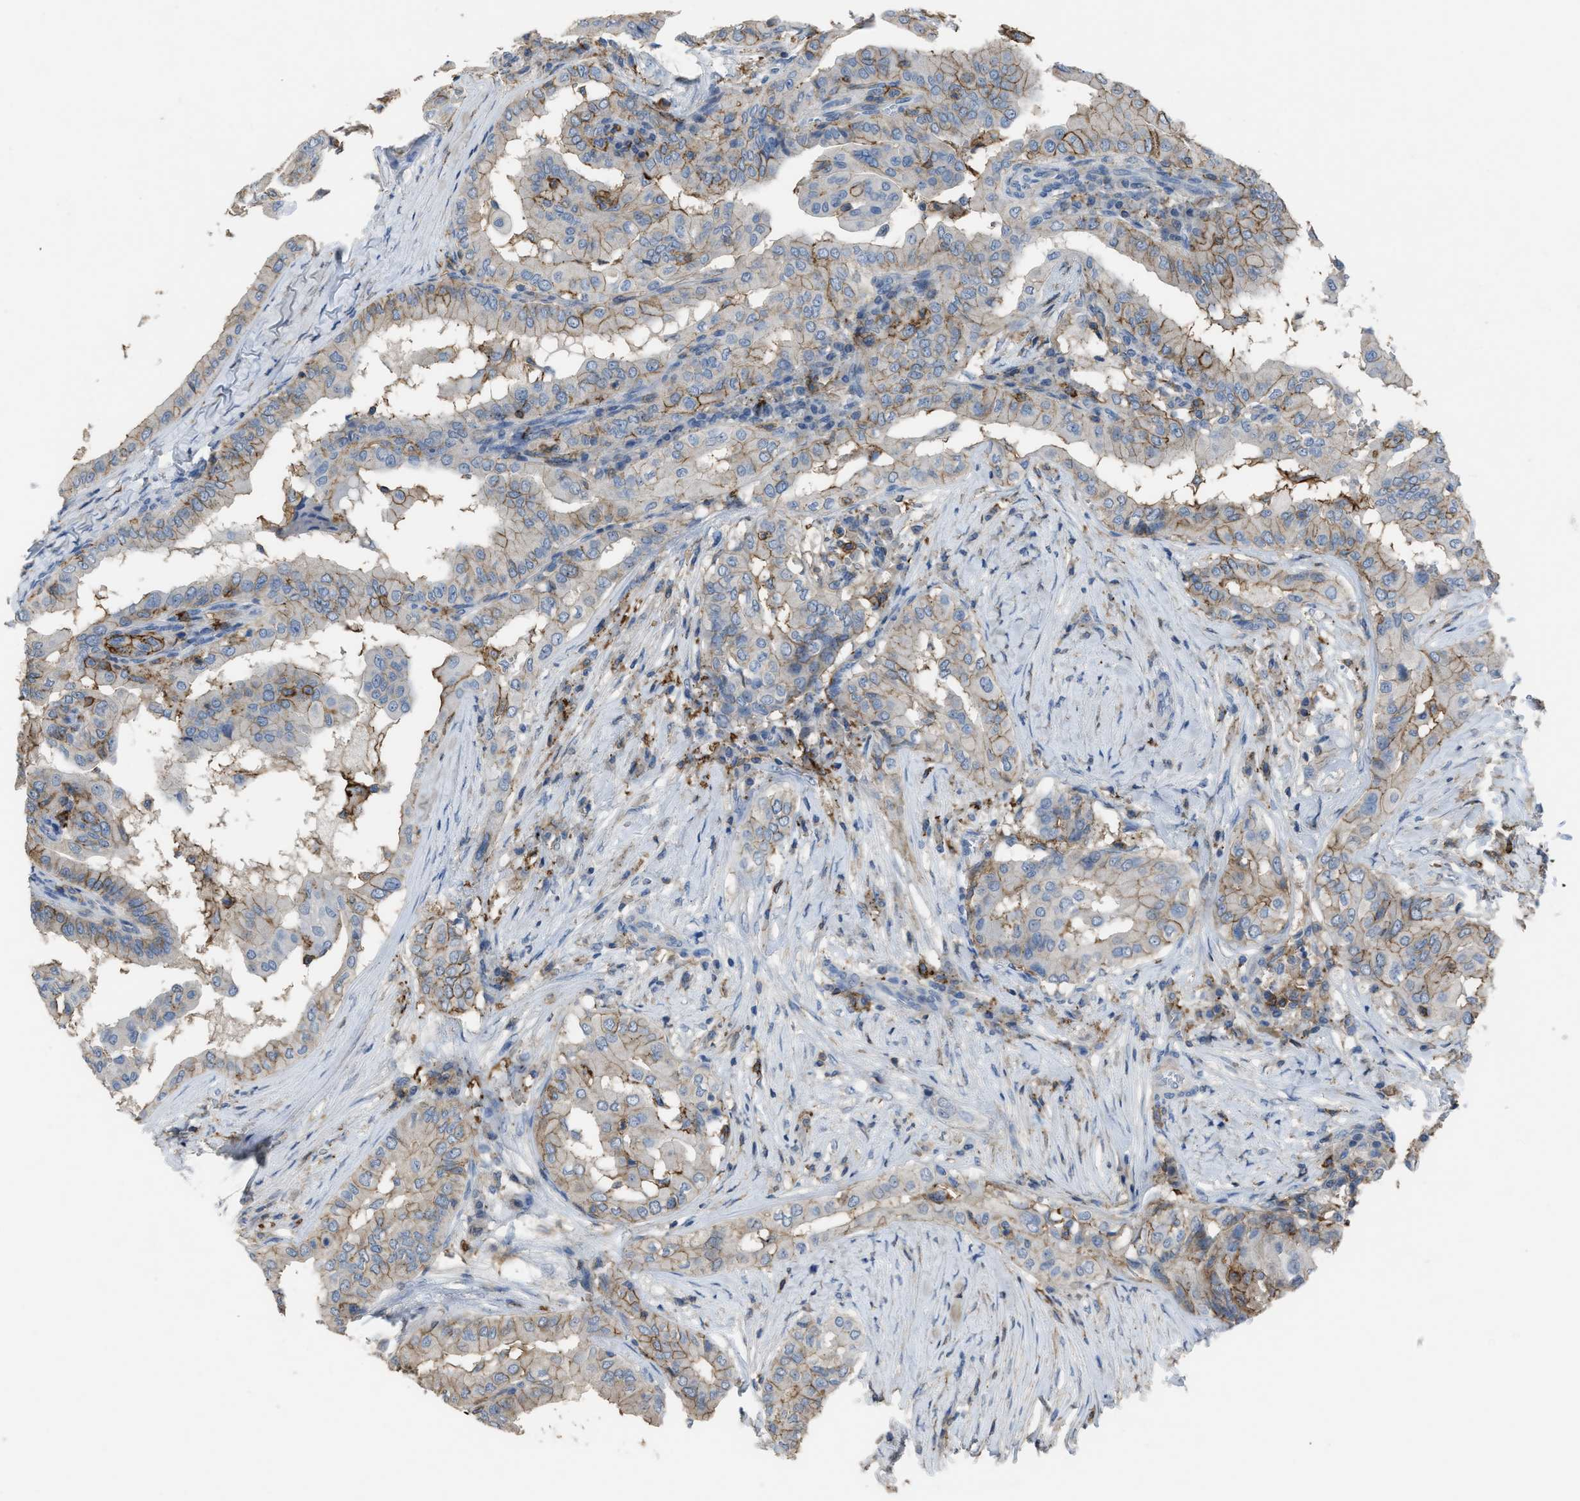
{"staining": {"intensity": "moderate", "quantity": ">75%", "location": "cytoplasmic/membranous"}, "tissue": "thyroid cancer", "cell_type": "Tumor cells", "image_type": "cancer", "snomed": [{"axis": "morphology", "description": "Papillary adenocarcinoma, NOS"}, {"axis": "topography", "description": "Thyroid gland"}], "caption": "Papillary adenocarcinoma (thyroid) was stained to show a protein in brown. There is medium levels of moderate cytoplasmic/membranous expression in approximately >75% of tumor cells.", "gene": "OR51E1", "patient": {"sex": "male", "age": 33}}